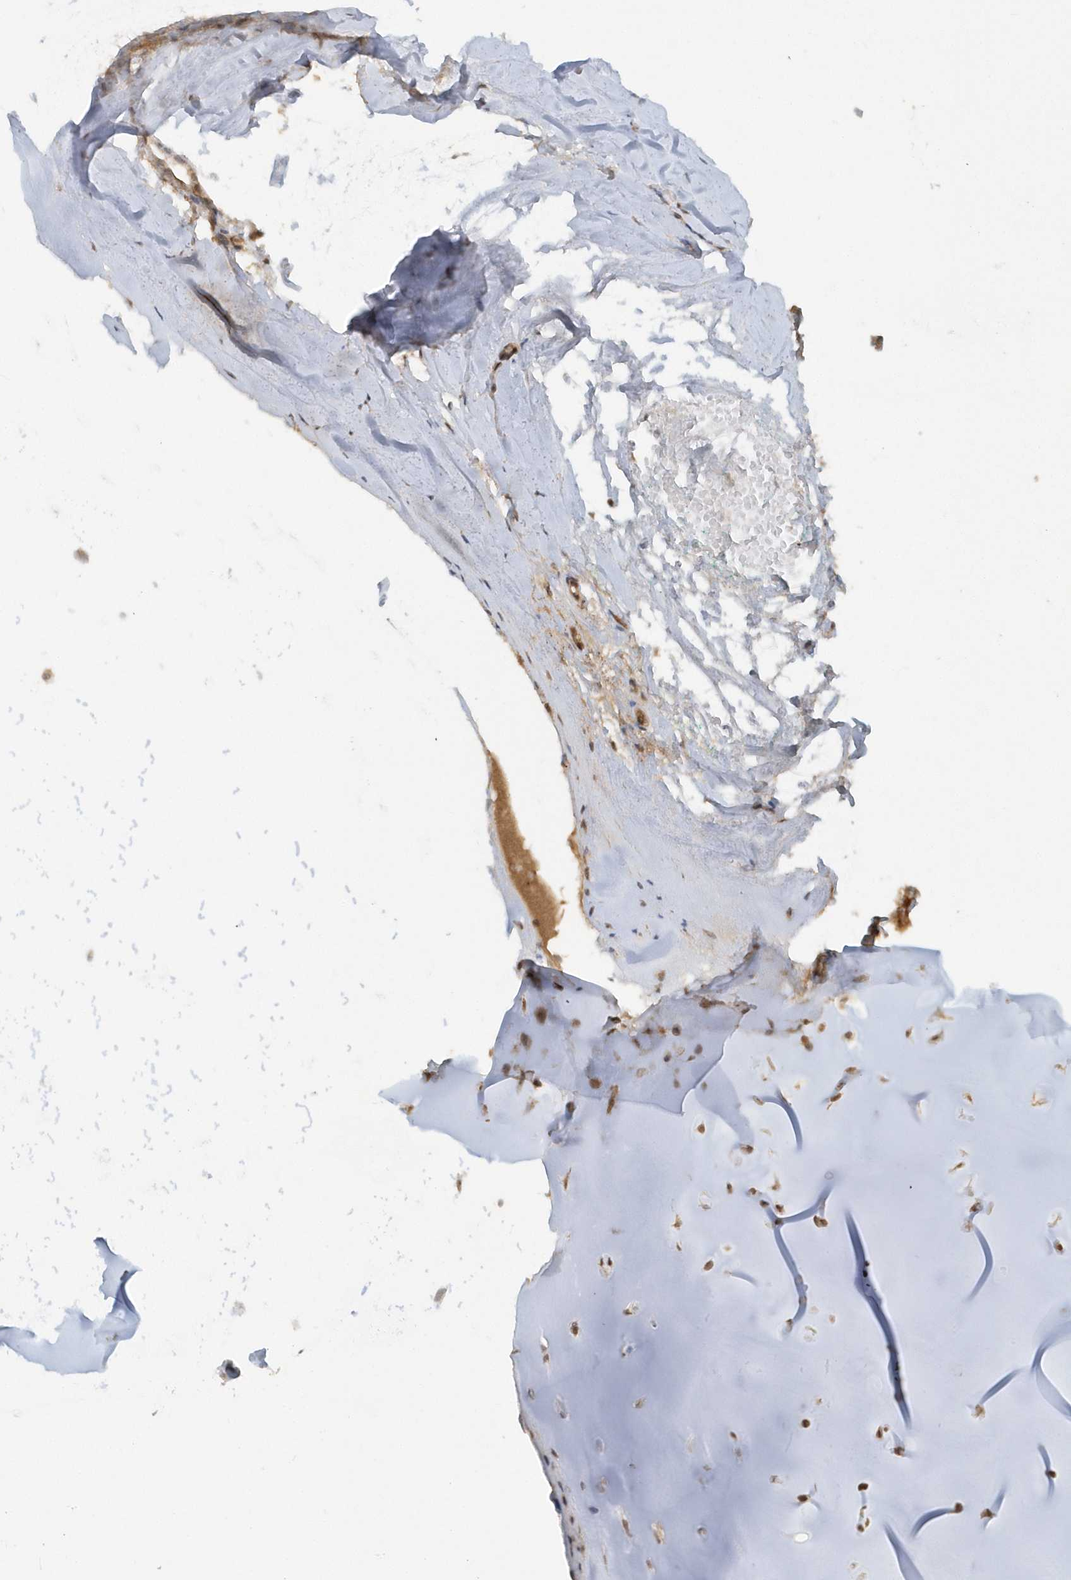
{"staining": {"intensity": "weak", "quantity": "25%-75%", "location": "cytoplasmic/membranous"}, "tissue": "adipose tissue", "cell_type": "Adipocytes", "image_type": "normal", "snomed": [{"axis": "morphology", "description": "Normal tissue, NOS"}, {"axis": "morphology", "description": "Basal cell carcinoma"}, {"axis": "topography", "description": "Cartilage tissue"}, {"axis": "topography", "description": "Nasopharynx"}, {"axis": "topography", "description": "Oral tissue"}], "caption": "Brown immunohistochemical staining in benign adipose tissue displays weak cytoplasmic/membranous positivity in approximately 25%-75% of adipocytes.", "gene": "STIM2", "patient": {"sex": "female", "age": 77}}